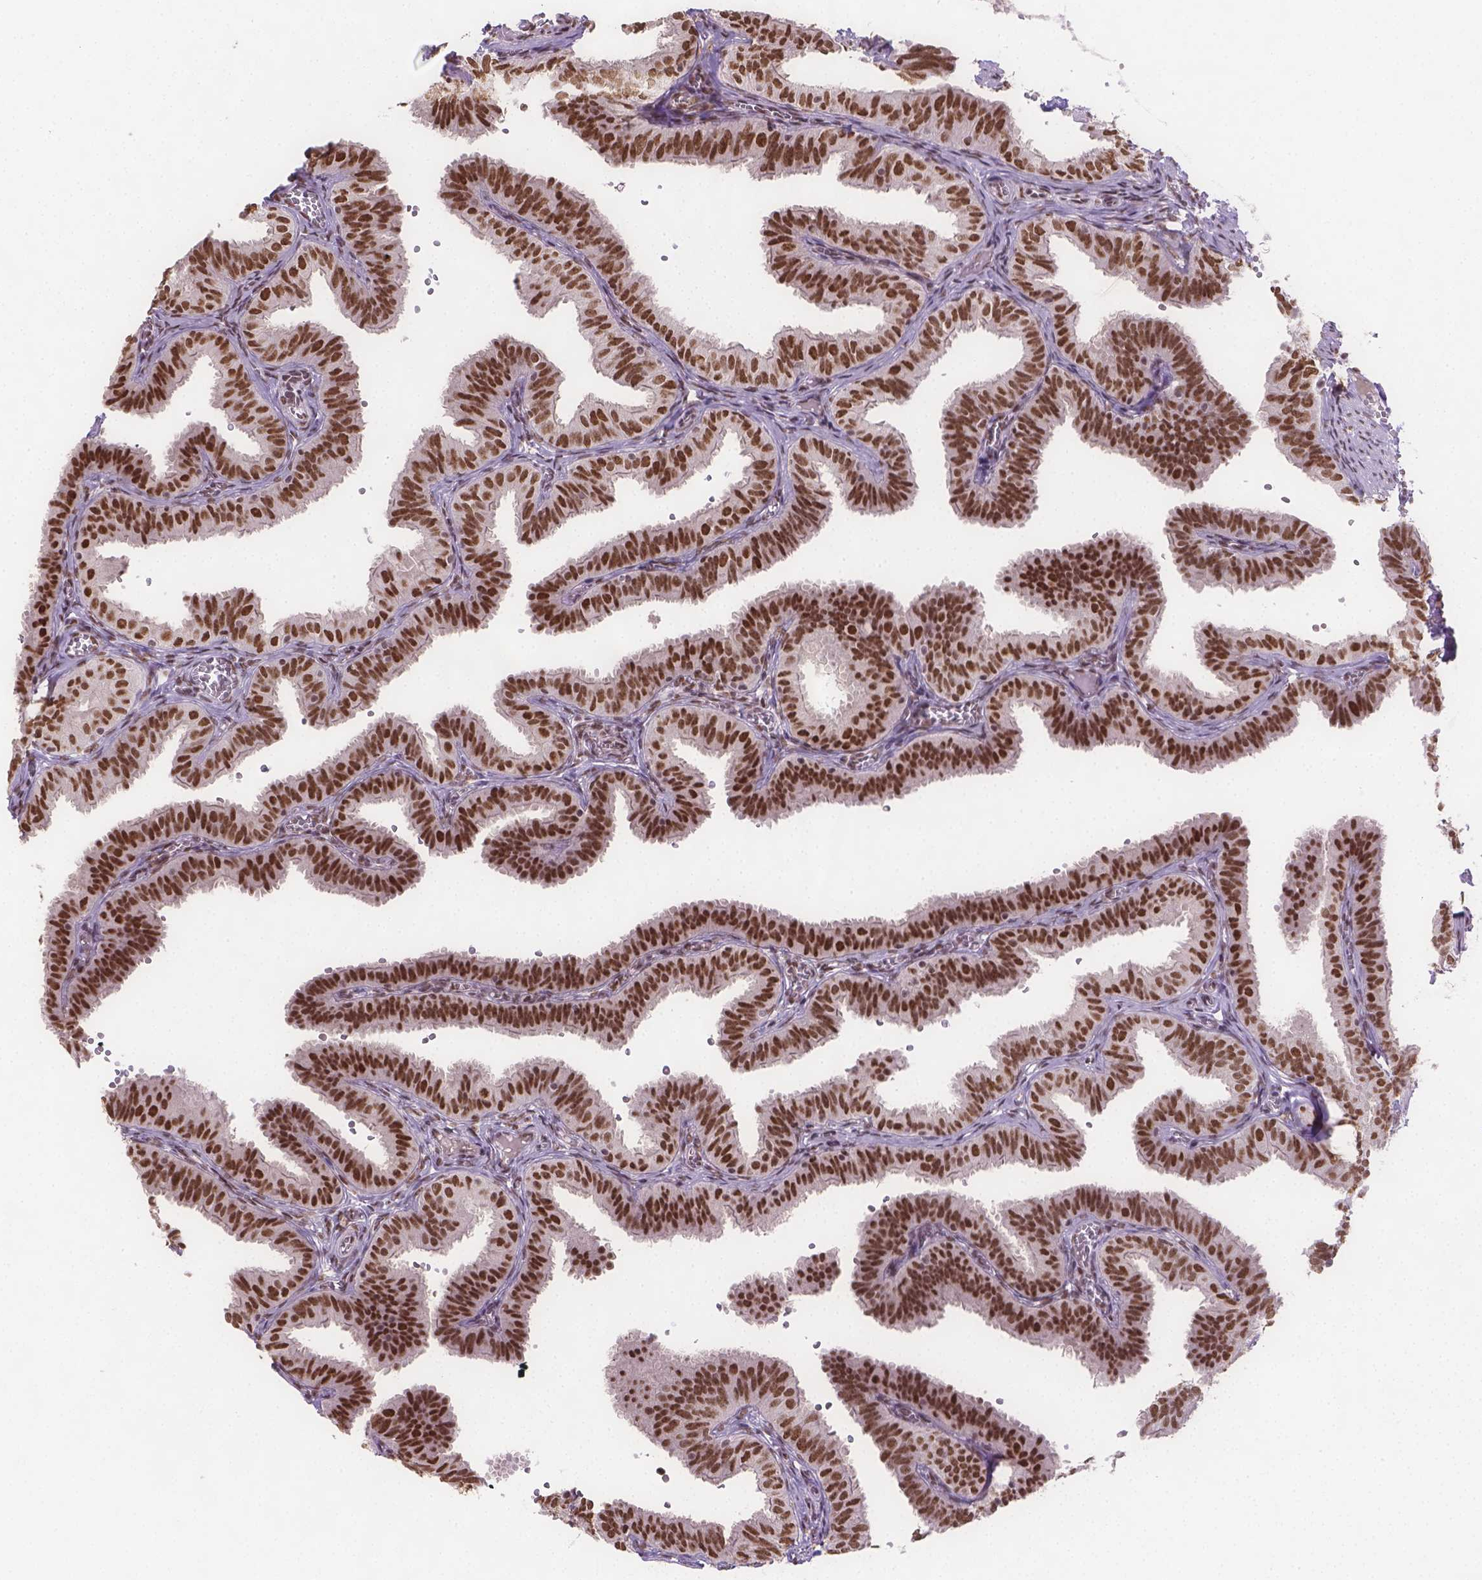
{"staining": {"intensity": "strong", "quantity": ">75%", "location": "nuclear"}, "tissue": "fallopian tube", "cell_type": "Glandular cells", "image_type": "normal", "snomed": [{"axis": "morphology", "description": "Normal tissue, NOS"}, {"axis": "topography", "description": "Fallopian tube"}], "caption": "IHC (DAB) staining of benign human fallopian tube displays strong nuclear protein positivity in about >75% of glandular cells.", "gene": "FANCE", "patient": {"sex": "female", "age": 25}}